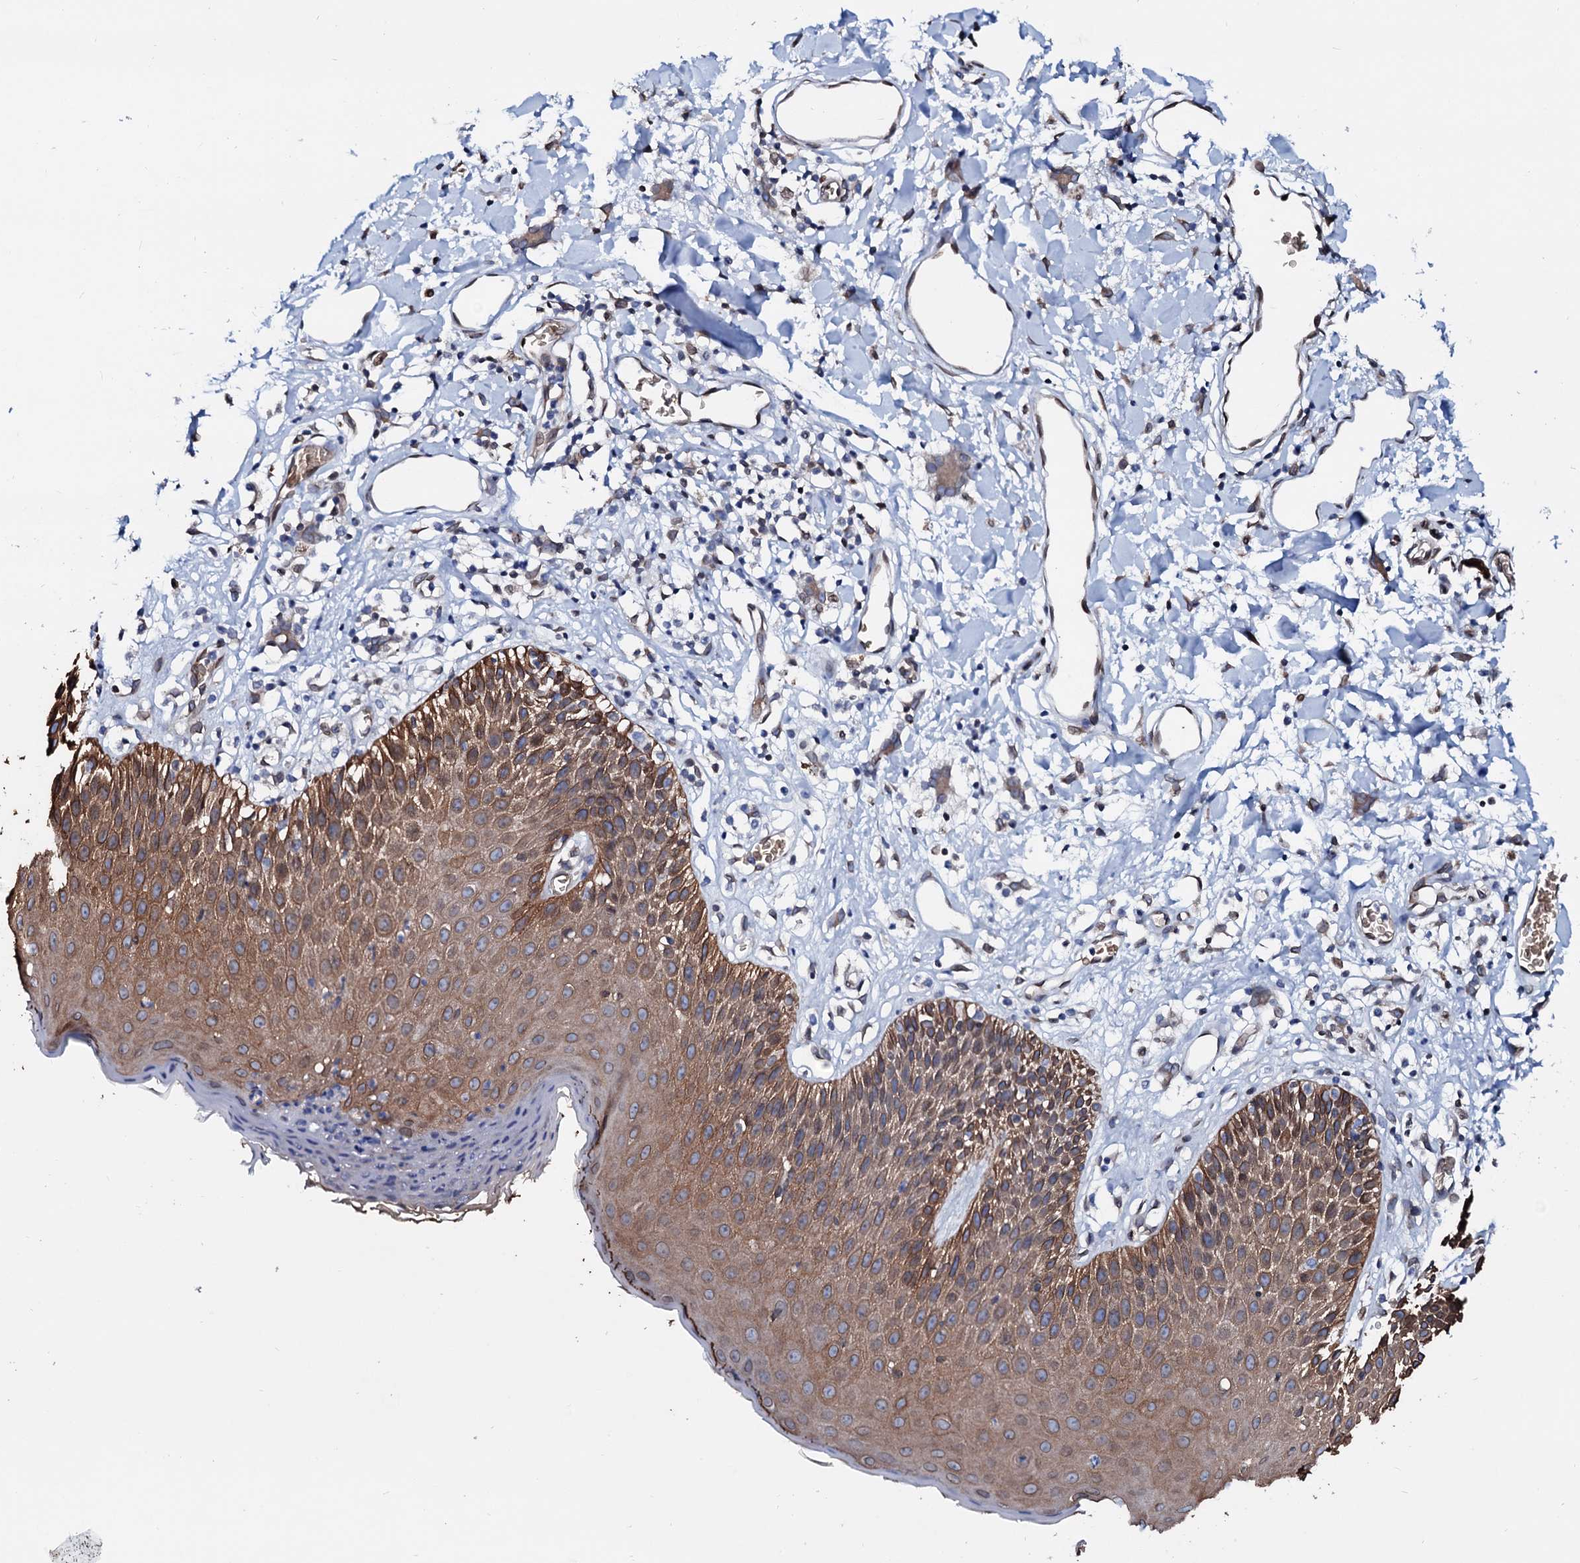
{"staining": {"intensity": "moderate", "quantity": ">75%", "location": "cytoplasmic/membranous,nuclear"}, "tissue": "skin", "cell_type": "Epidermal cells", "image_type": "normal", "snomed": [{"axis": "morphology", "description": "Normal tissue, NOS"}, {"axis": "topography", "description": "Vulva"}], "caption": "Skin stained with DAB (3,3'-diaminobenzidine) immunohistochemistry (IHC) demonstrates medium levels of moderate cytoplasmic/membranous,nuclear positivity in approximately >75% of epidermal cells.", "gene": "NRP2", "patient": {"sex": "female", "age": 68}}